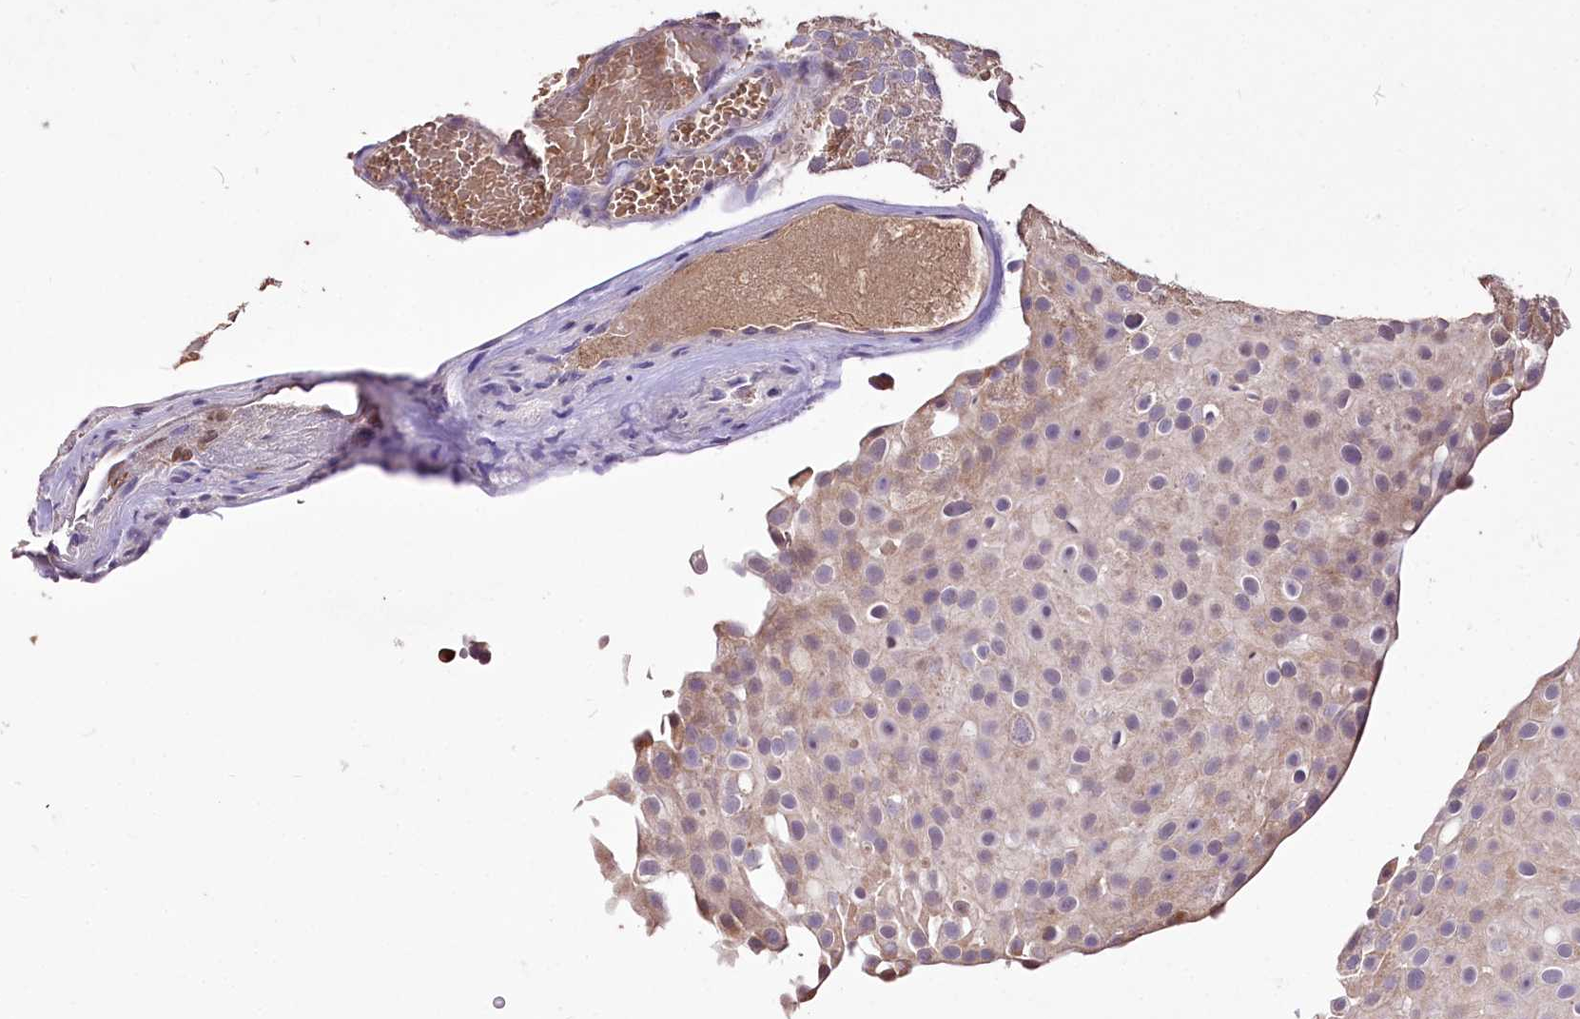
{"staining": {"intensity": "weak", "quantity": "<25%", "location": "cytoplasmic/membranous"}, "tissue": "urothelial cancer", "cell_type": "Tumor cells", "image_type": "cancer", "snomed": [{"axis": "morphology", "description": "Urothelial carcinoma, Low grade"}, {"axis": "topography", "description": "Urinary bladder"}], "caption": "IHC photomicrograph of urothelial carcinoma (low-grade) stained for a protein (brown), which shows no positivity in tumor cells.", "gene": "SERGEF", "patient": {"sex": "male", "age": 78}}